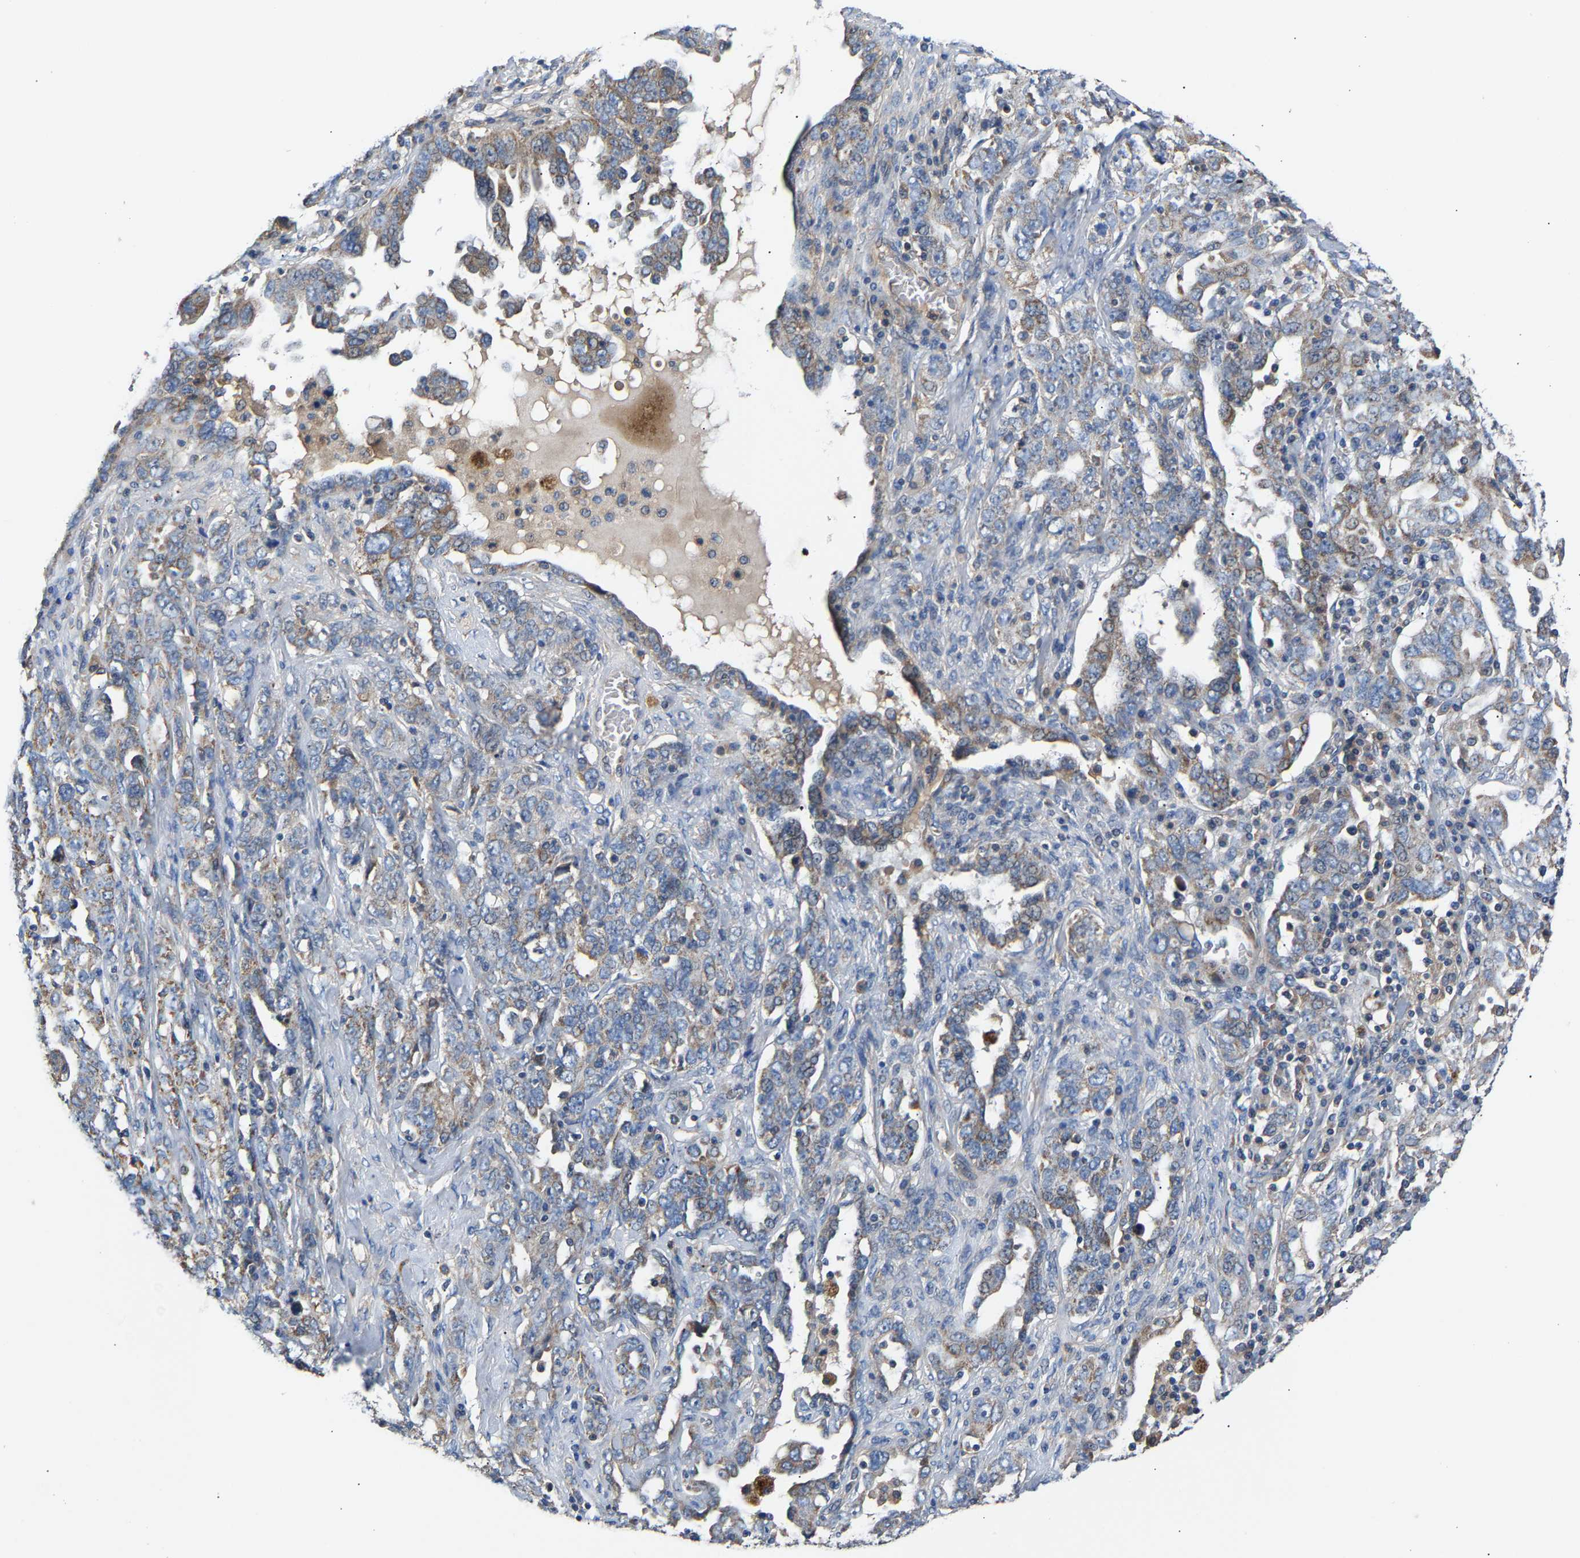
{"staining": {"intensity": "weak", "quantity": "25%-75%", "location": "cytoplasmic/membranous"}, "tissue": "ovarian cancer", "cell_type": "Tumor cells", "image_type": "cancer", "snomed": [{"axis": "morphology", "description": "Carcinoma, endometroid"}, {"axis": "topography", "description": "Ovary"}], "caption": "Endometroid carcinoma (ovarian) tissue exhibits weak cytoplasmic/membranous expression in about 25%-75% of tumor cells (brown staining indicates protein expression, while blue staining denotes nuclei).", "gene": "CCDC171", "patient": {"sex": "female", "age": 62}}